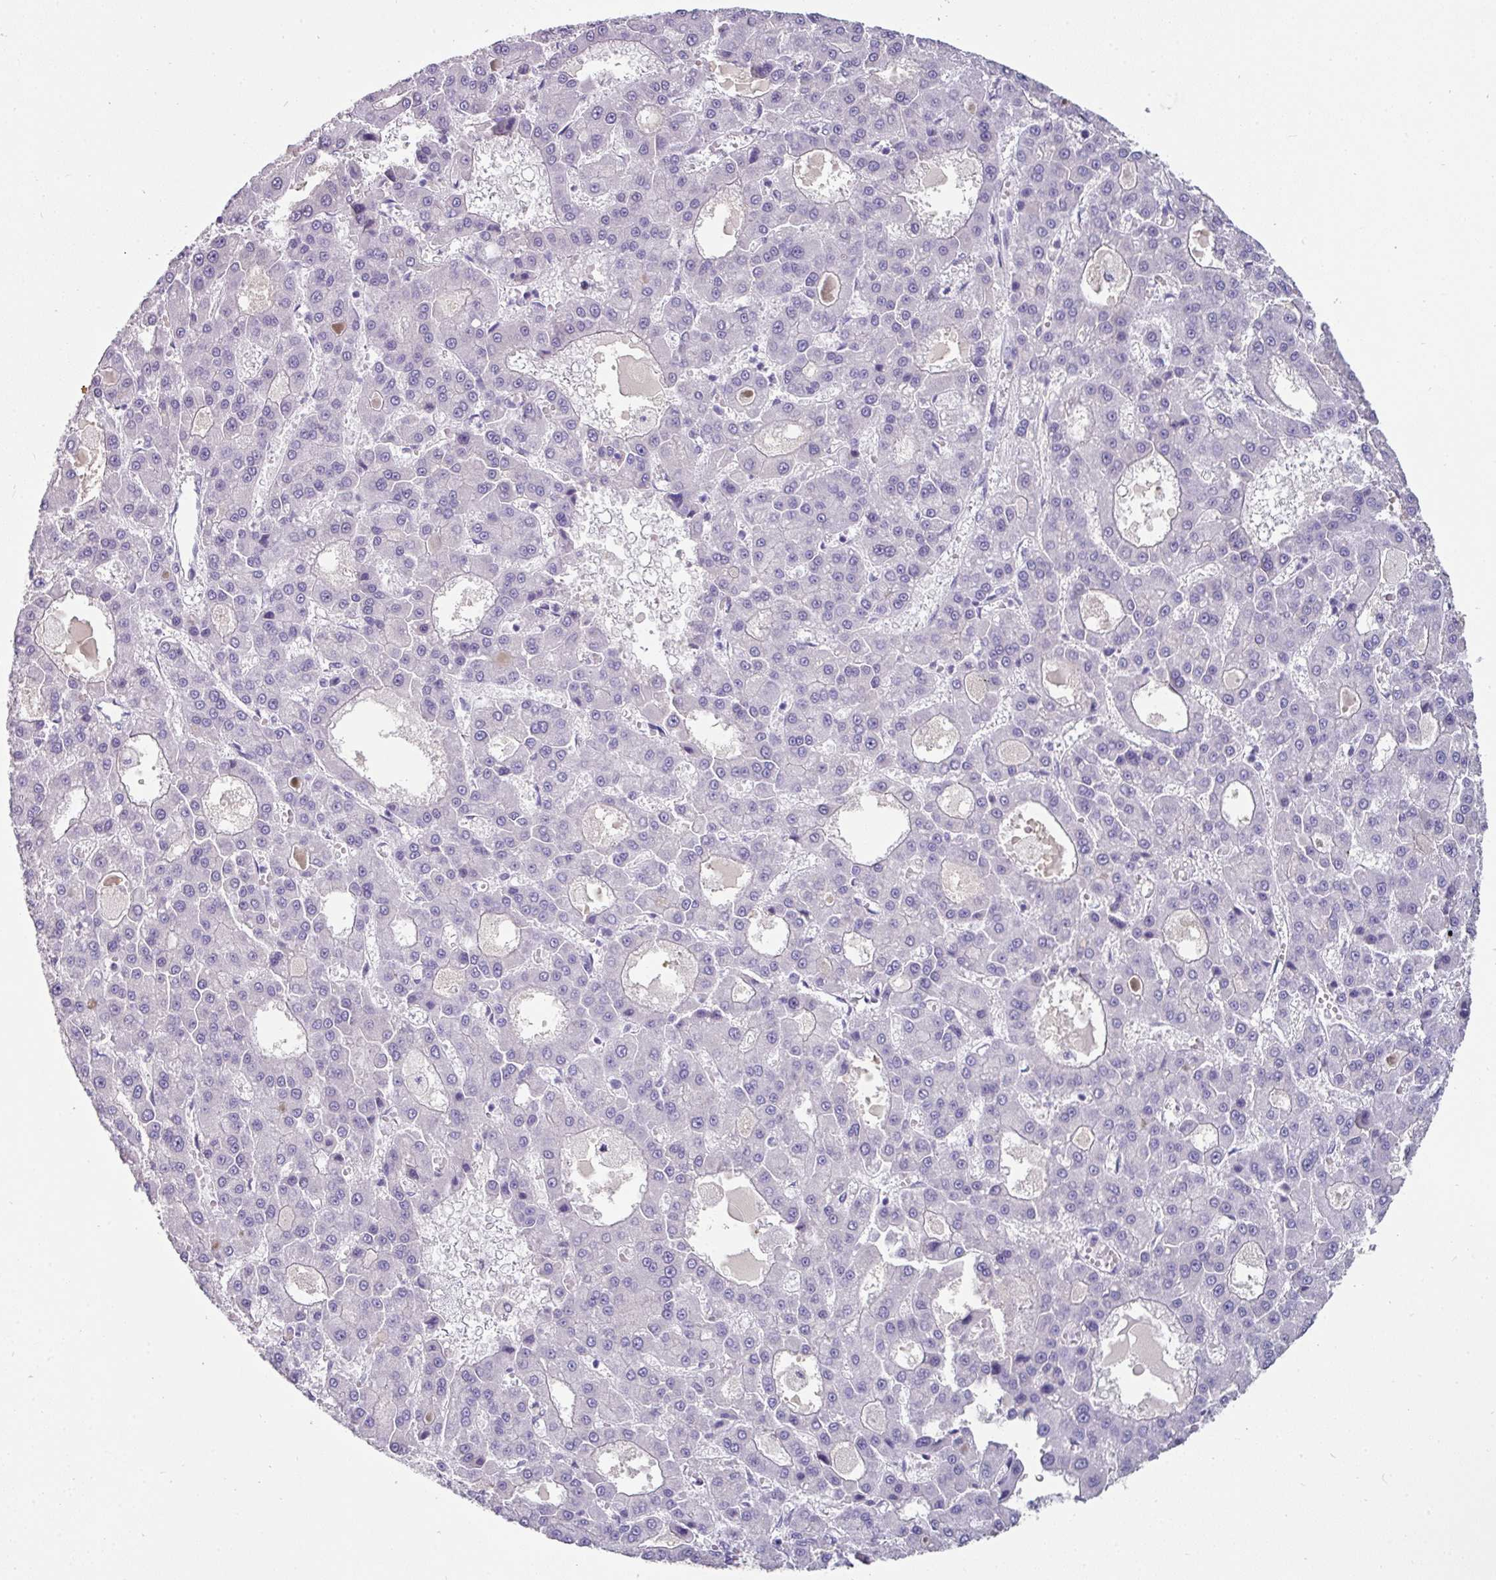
{"staining": {"intensity": "negative", "quantity": "none", "location": "none"}, "tissue": "liver cancer", "cell_type": "Tumor cells", "image_type": "cancer", "snomed": [{"axis": "morphology", "description": "Carcinoma, Hepatocellular, NOS"}, {"axis": "topography", "description": "Liver"}], "caption": "Tumor cells show no significant protein staining in liver cancer. (DAB (3,3'-diaminobenzidine) IHC visualized using brightfield microscopy, high magnification).", "gene": "EYA3", "patient": {"sex": "male", "age": 70}}